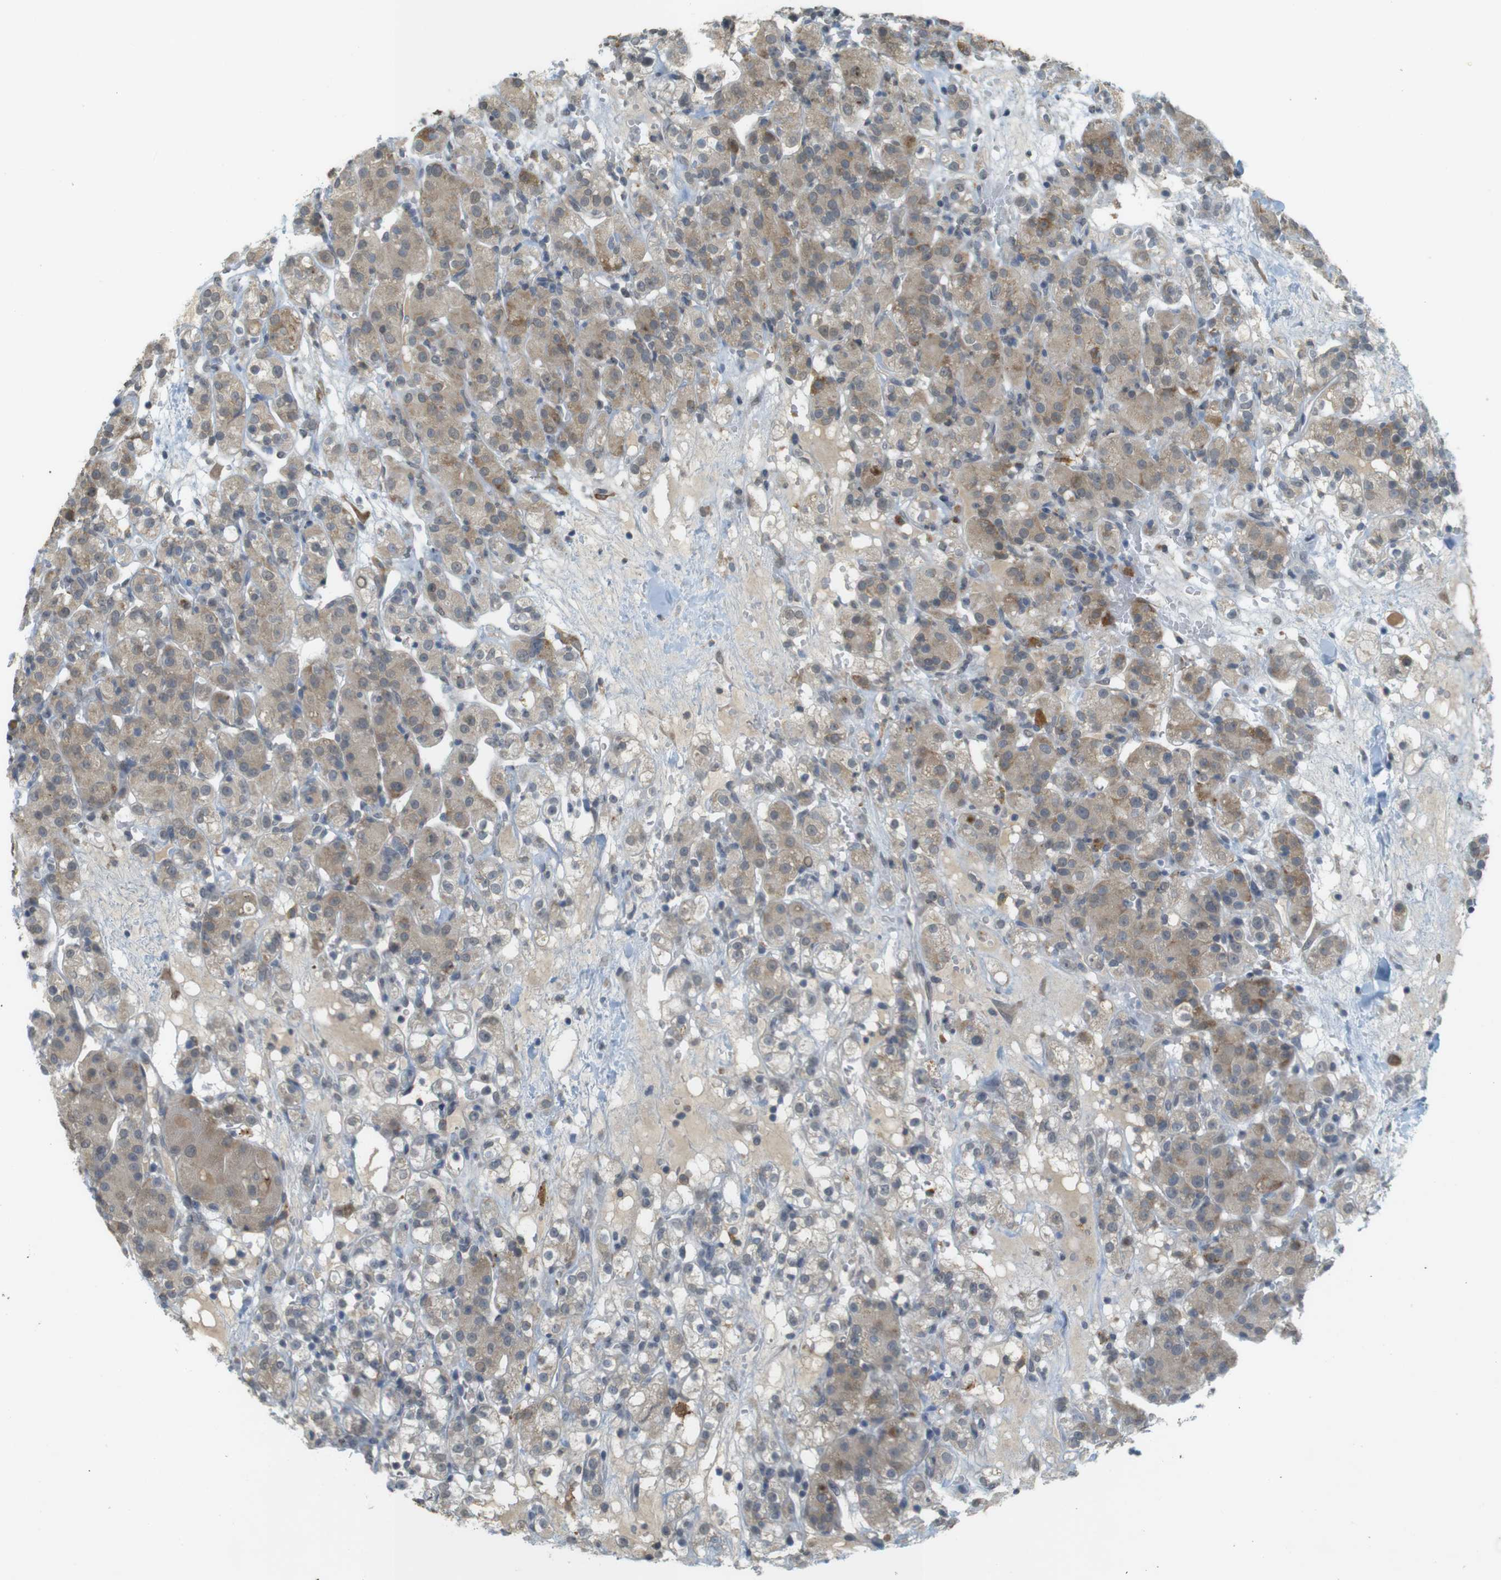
{"staining": {"intensity": "weak", "quantity": ">75%", "location": "cytoplasmic/membranous"}, "tissue": "renal cancer", "cell_type": "Tumor cells", "image_type": "cancer", "snomed": [{"axis": "morphology", "description": "Normal tissue, NOS"}, {"axis": "morphology", "description": "Adenocarcinoma, NOS"}, {"axis": "topography", "description": "Kidney"}], "caption": "High-power microscopy captured an IHC image of renal cancer (adenocarcinoma), revealing weak cytoplasmic/membranous expression in about >75% of tumor cells.", "gene": "FZD10", "patient": {"sex": "male", "age": 61}}